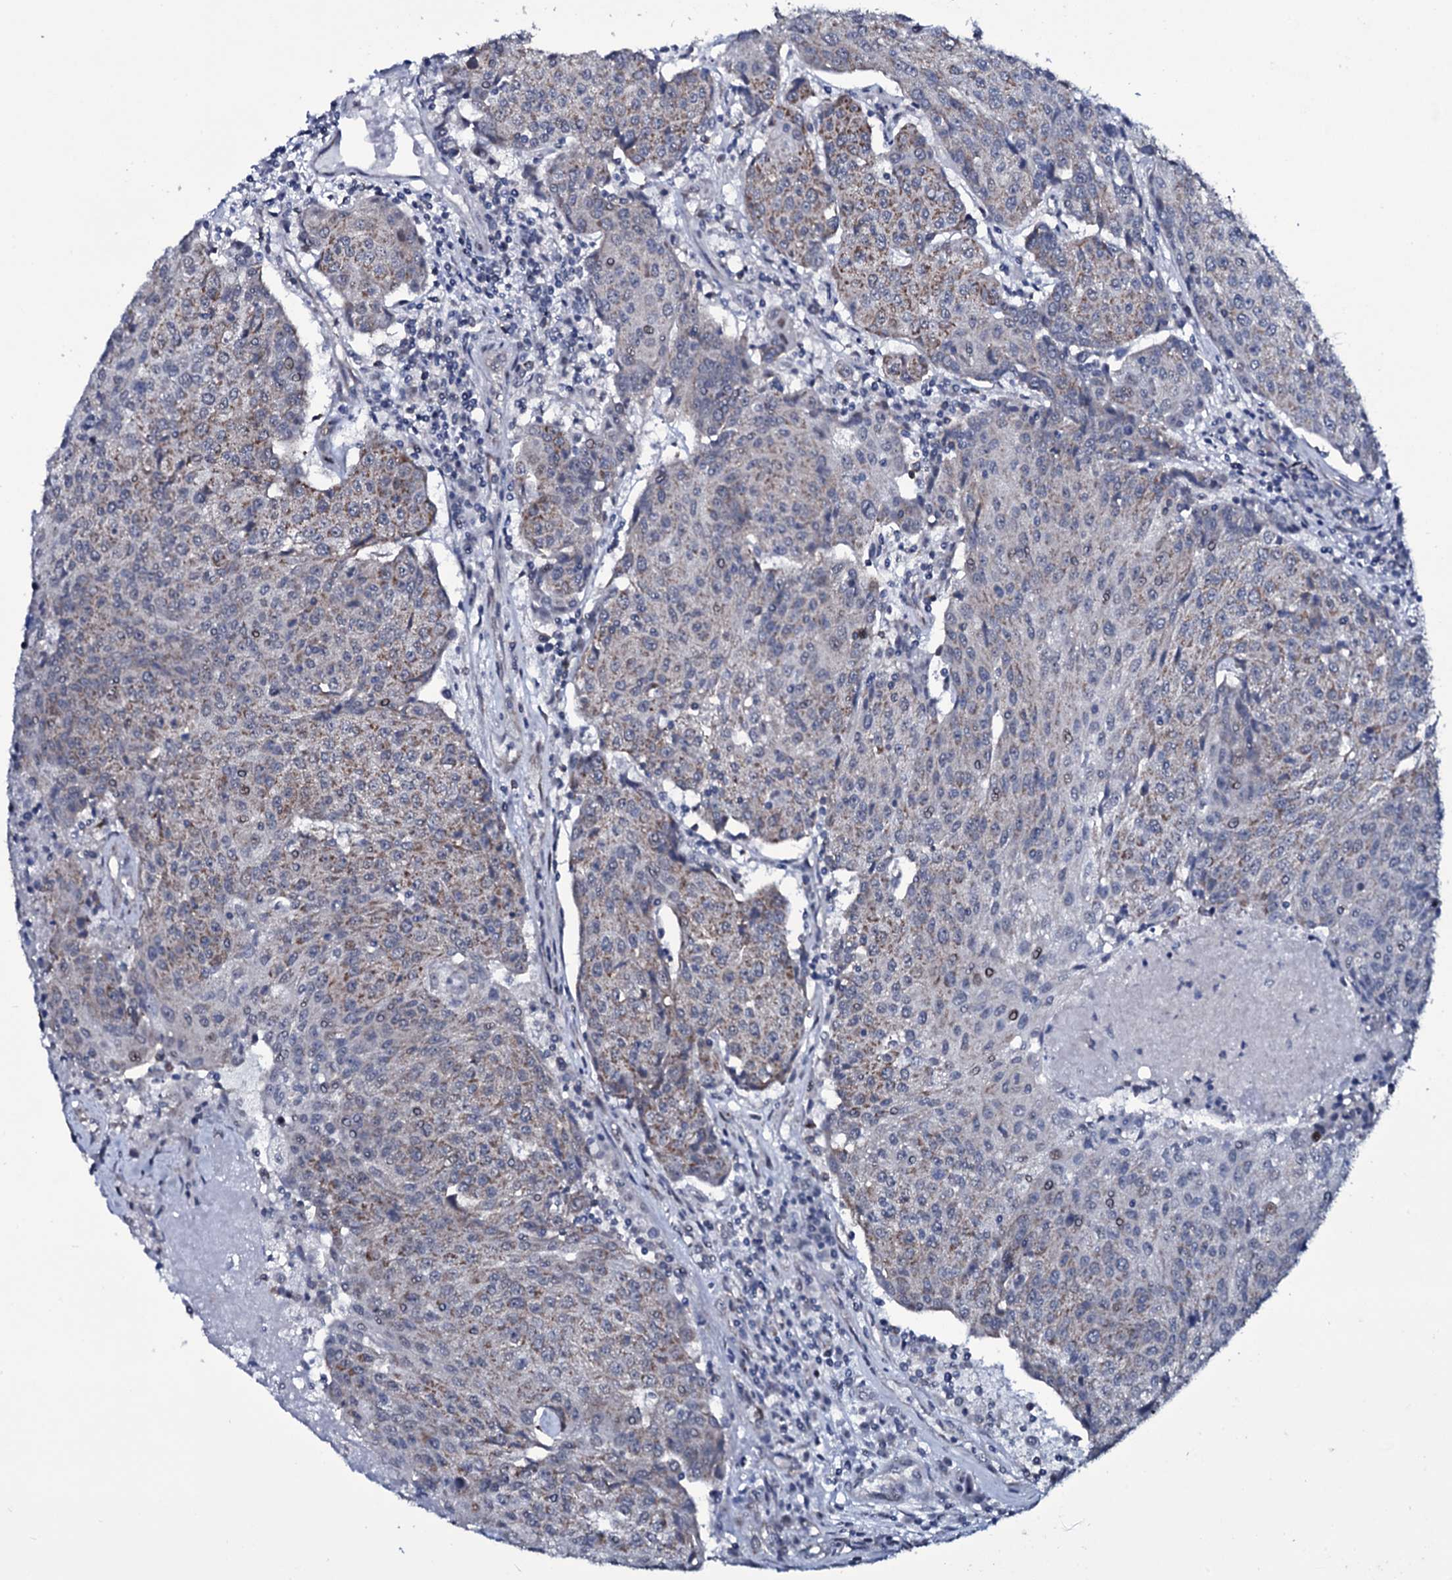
{"staining": {"intensity": "weak", "quantity": ">75%", "location": "cytoplasmic/membranous"}, "tissue": "urothelial cancer", "cell_type": "Tumor cells", "image_type": "cancer", "snomed": [{"axis": "morphology", "description": "Urothelial carcinoma, High grade"}, {"axis": "topography", "description": "Urinary bladder"}], "caption": "A low amount of weak cytoplasmic/membranous expression is seen in about >75% of tumor cells in urothelial cancer tissue. (IHC, brightfield microscopy, high magnification).", "gene": "WIPF3", "patient": {"sex": "female", "age": 85}}